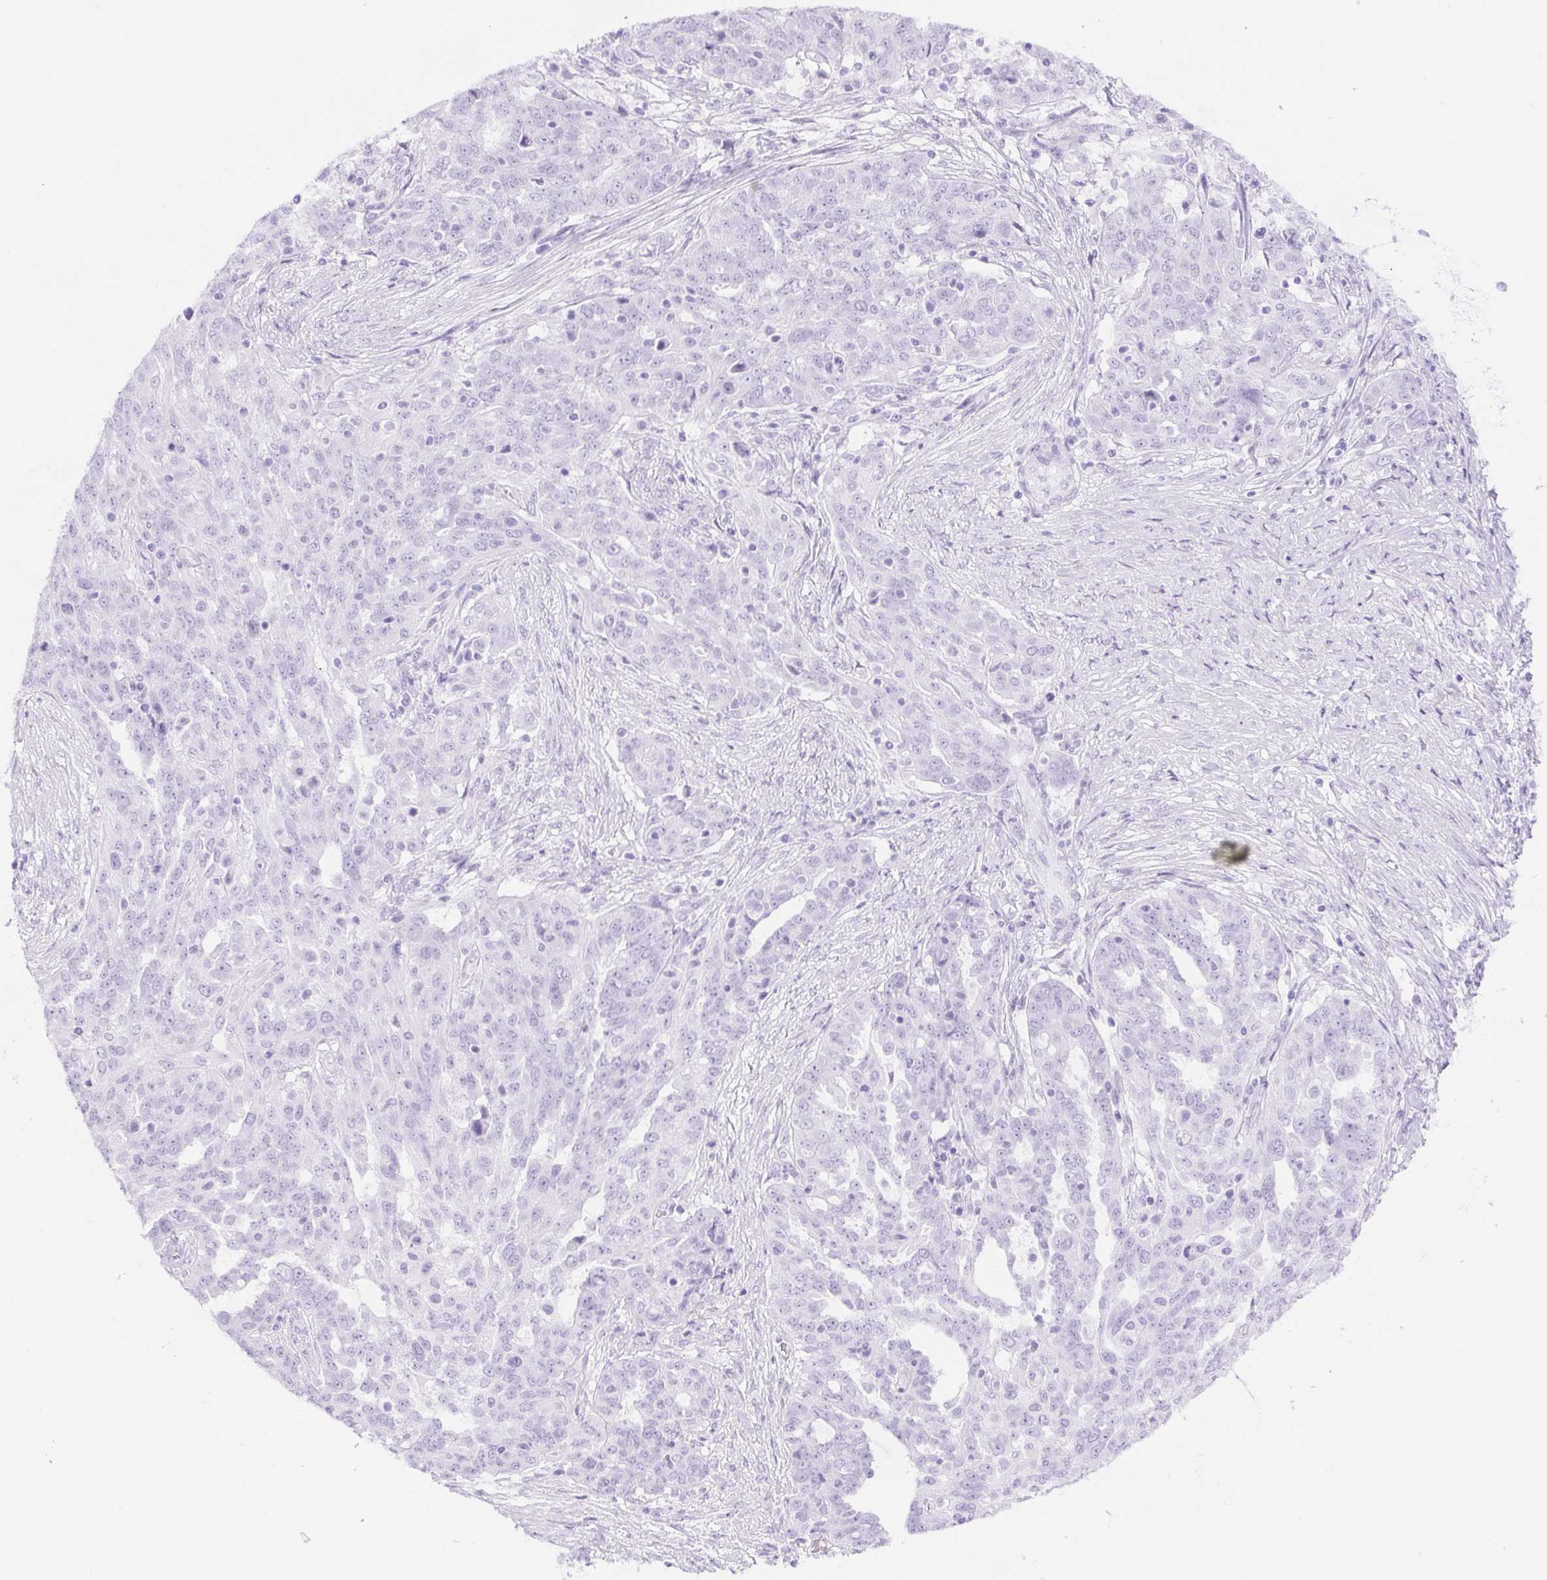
{"staining": {"intensity": "negative", "quantity": "none", "location": "none"}, "tissue": "ovarian cancer", "cell_type": "Tumor cells", "image_type": "cancer", "snomed": [{"axis": "morphology", "description": "Cystadenocarcinoma, serous, NOS"}, {"axis": "topography", "description": "Ovary"}], "caption": "High power microscopy photomicrograph of an IHC photomicrograph of ovarian serous cystadenocarcinoma, revealing no significant positivity in tumor cells.", "gene": "ERP27", "patient": {"sex": "female", "age": 67}}